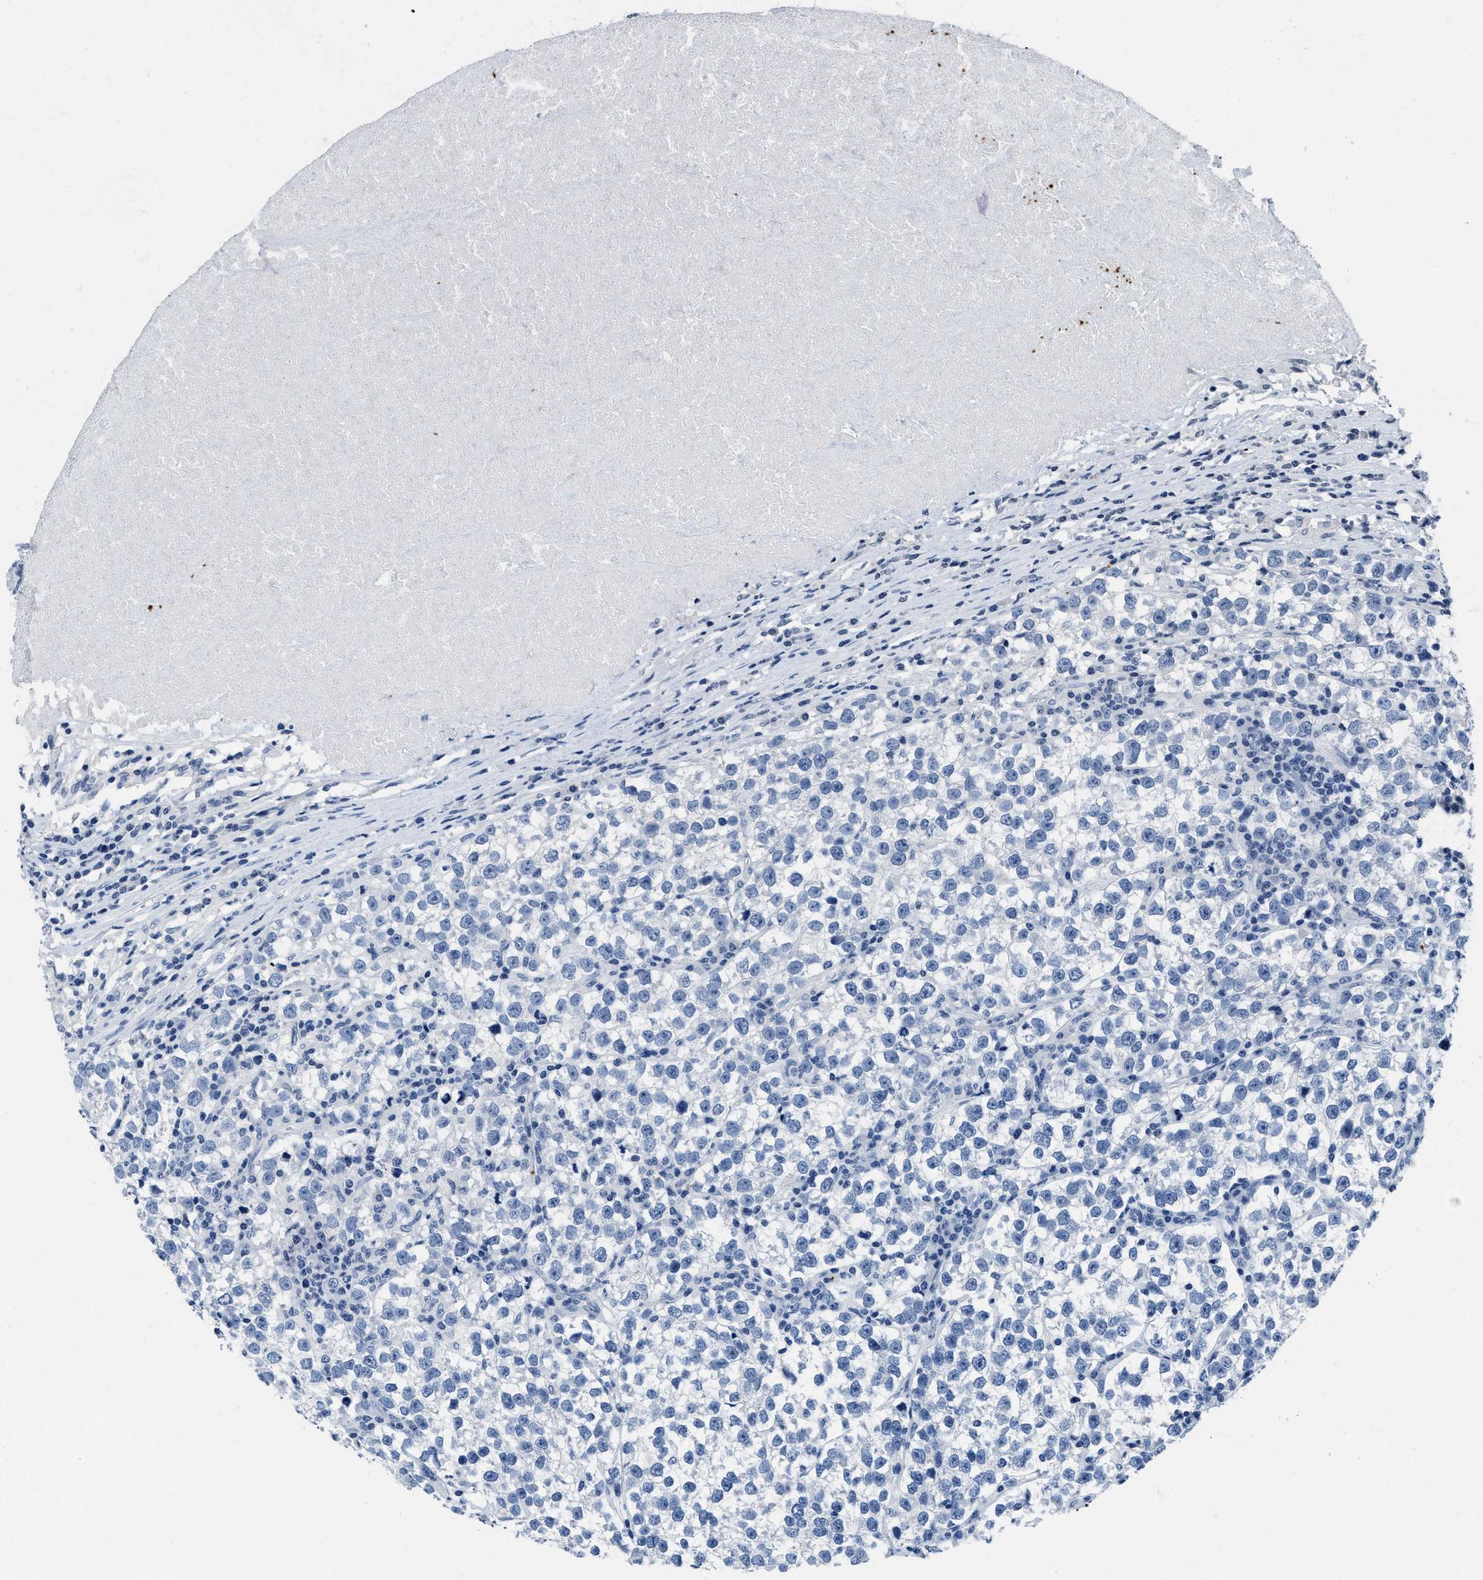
{"staining": {"intensity": "negative", "quantity": "none", "location": "none"}, "tissue": "testis cancer", "cell_type": "Tumor cells", "image_type": "cancer", "snomed": [{"axis": "morphology", "description": "Normal tissue, NOS"}, {"axis": "morphology", "description": "Seminoma, NOS"}, {"axis": "topography", "description": "Testis"}], "caption": "This image is of seminoma (testis) stained with immunohistochemistry to label a protein in brown with the nuclei are counter-stained blue. There is no expression in tumor cells.", "gene": "ITGA2B", "patient": {"sex": "male", "age": 43}}